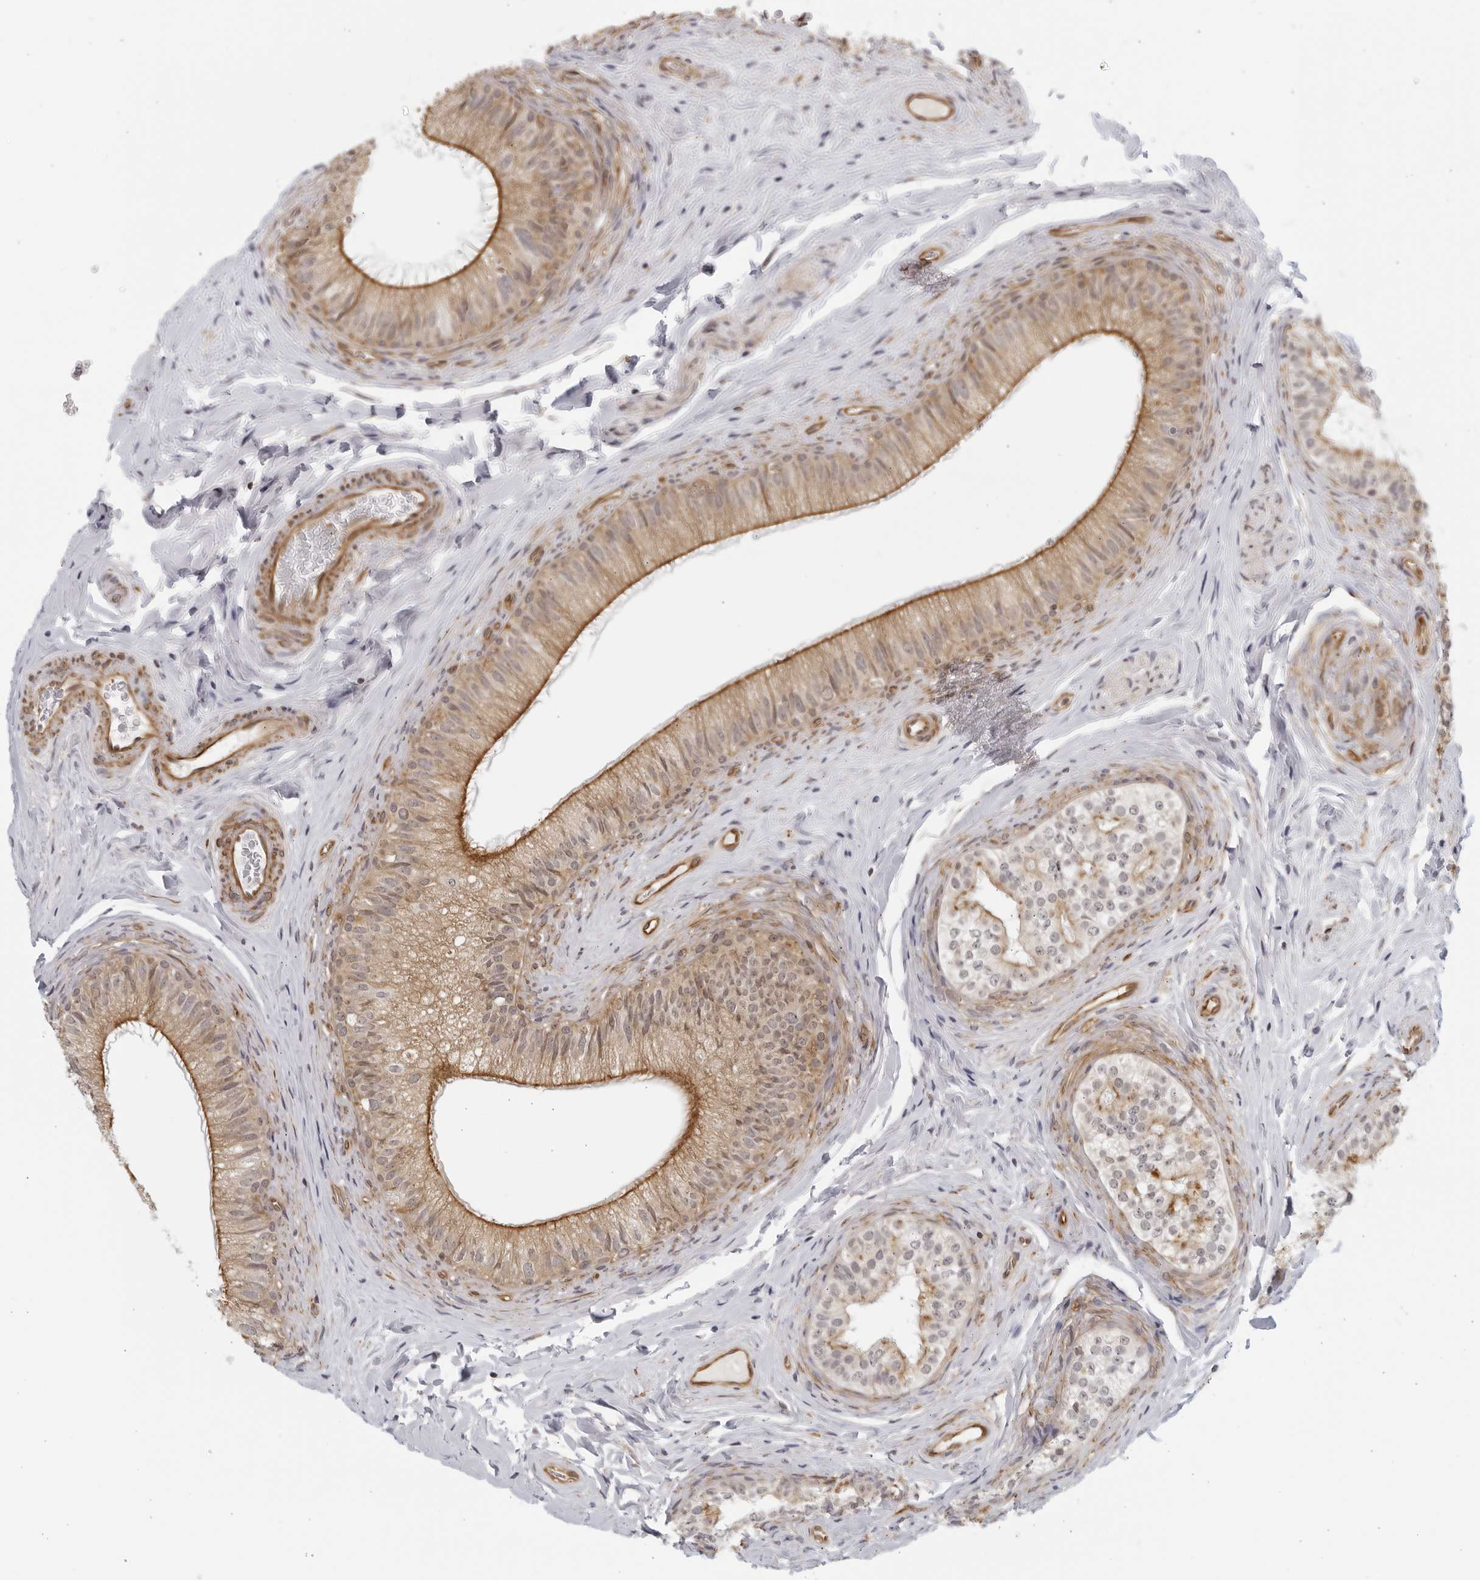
{"staining": {"intensity": "strong", "quantity": ">75%", "location": "cytoplasmic/membranous"}, "tissue": "epididymis", "cell_type": "Glandular cells", "image_type": "normal", "snomed": [{"axis": "morphology", "description": "Normal tissue, NOS"}, {"axis": "topography", "description": "Epididymis"}], "caption": "An immunohistochemistry histopathology image of benign tissue is shown. Protein staining in brown highlights strong cytoplasmic/membranous positivity in epididymis within glandular cells. (Brightfield microscopy of DAB IHC at high magnification).", "gene": "SERTAD4", "patient": {"sex": "male", "age": 49}}